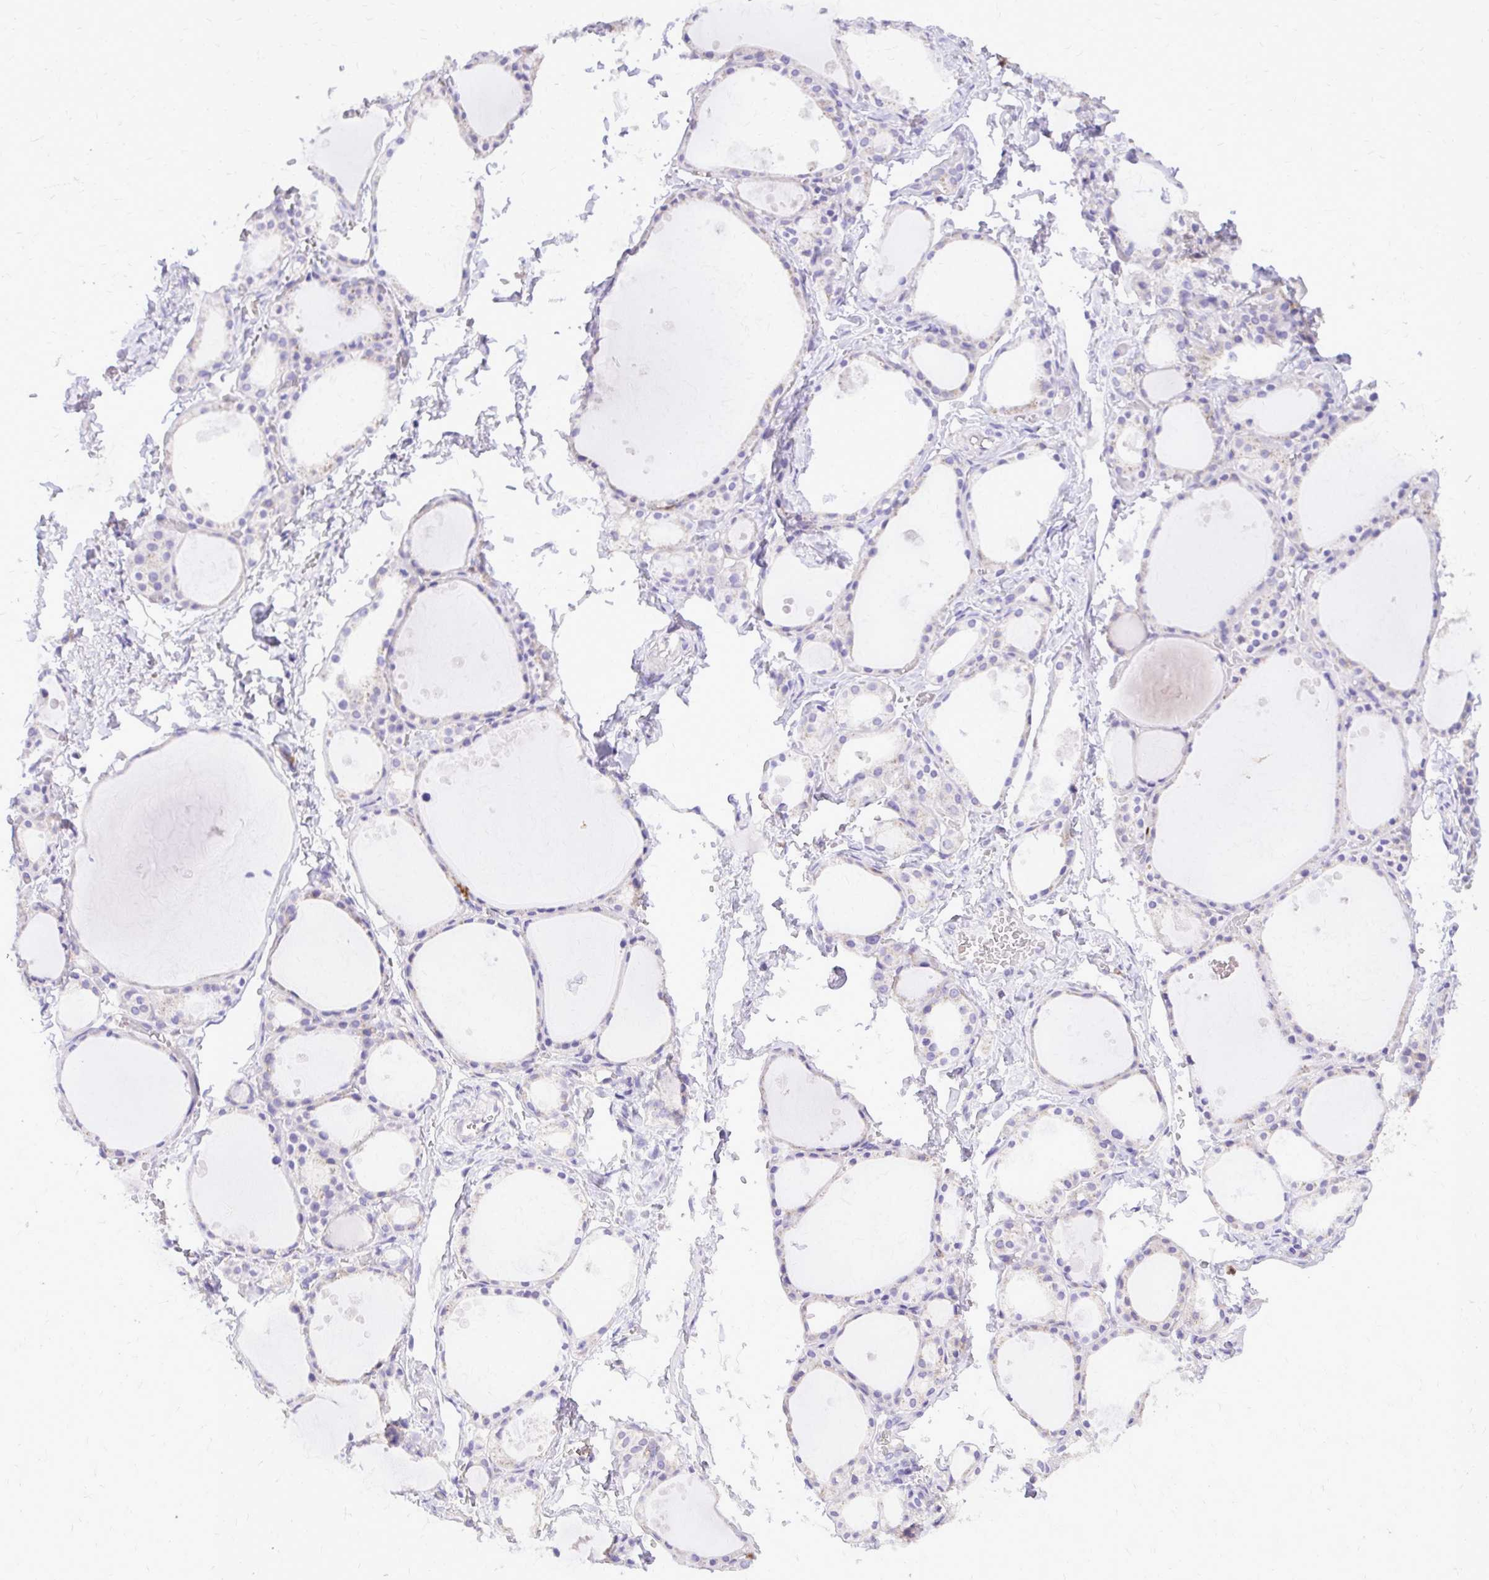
{"staining": {"intensity": "negative", "quantity": "none", "location": "none"}, "tissue": "thyroid gland", "cell_type": "Glandular cells", "image_type": "normal", "snomed": [{"axis": "morphology", "description": "Normal tissue, NOS"}, {"axis": "topography", "description": "Thyroid gland"}], "caption": "Immunohistochemical staining of unremarkable thyroid gland displays no significant staining in glandular cells. Nuclei are stained in blue.", "gene": "CAT", "patient": {"sex": "male", "age": 68}}